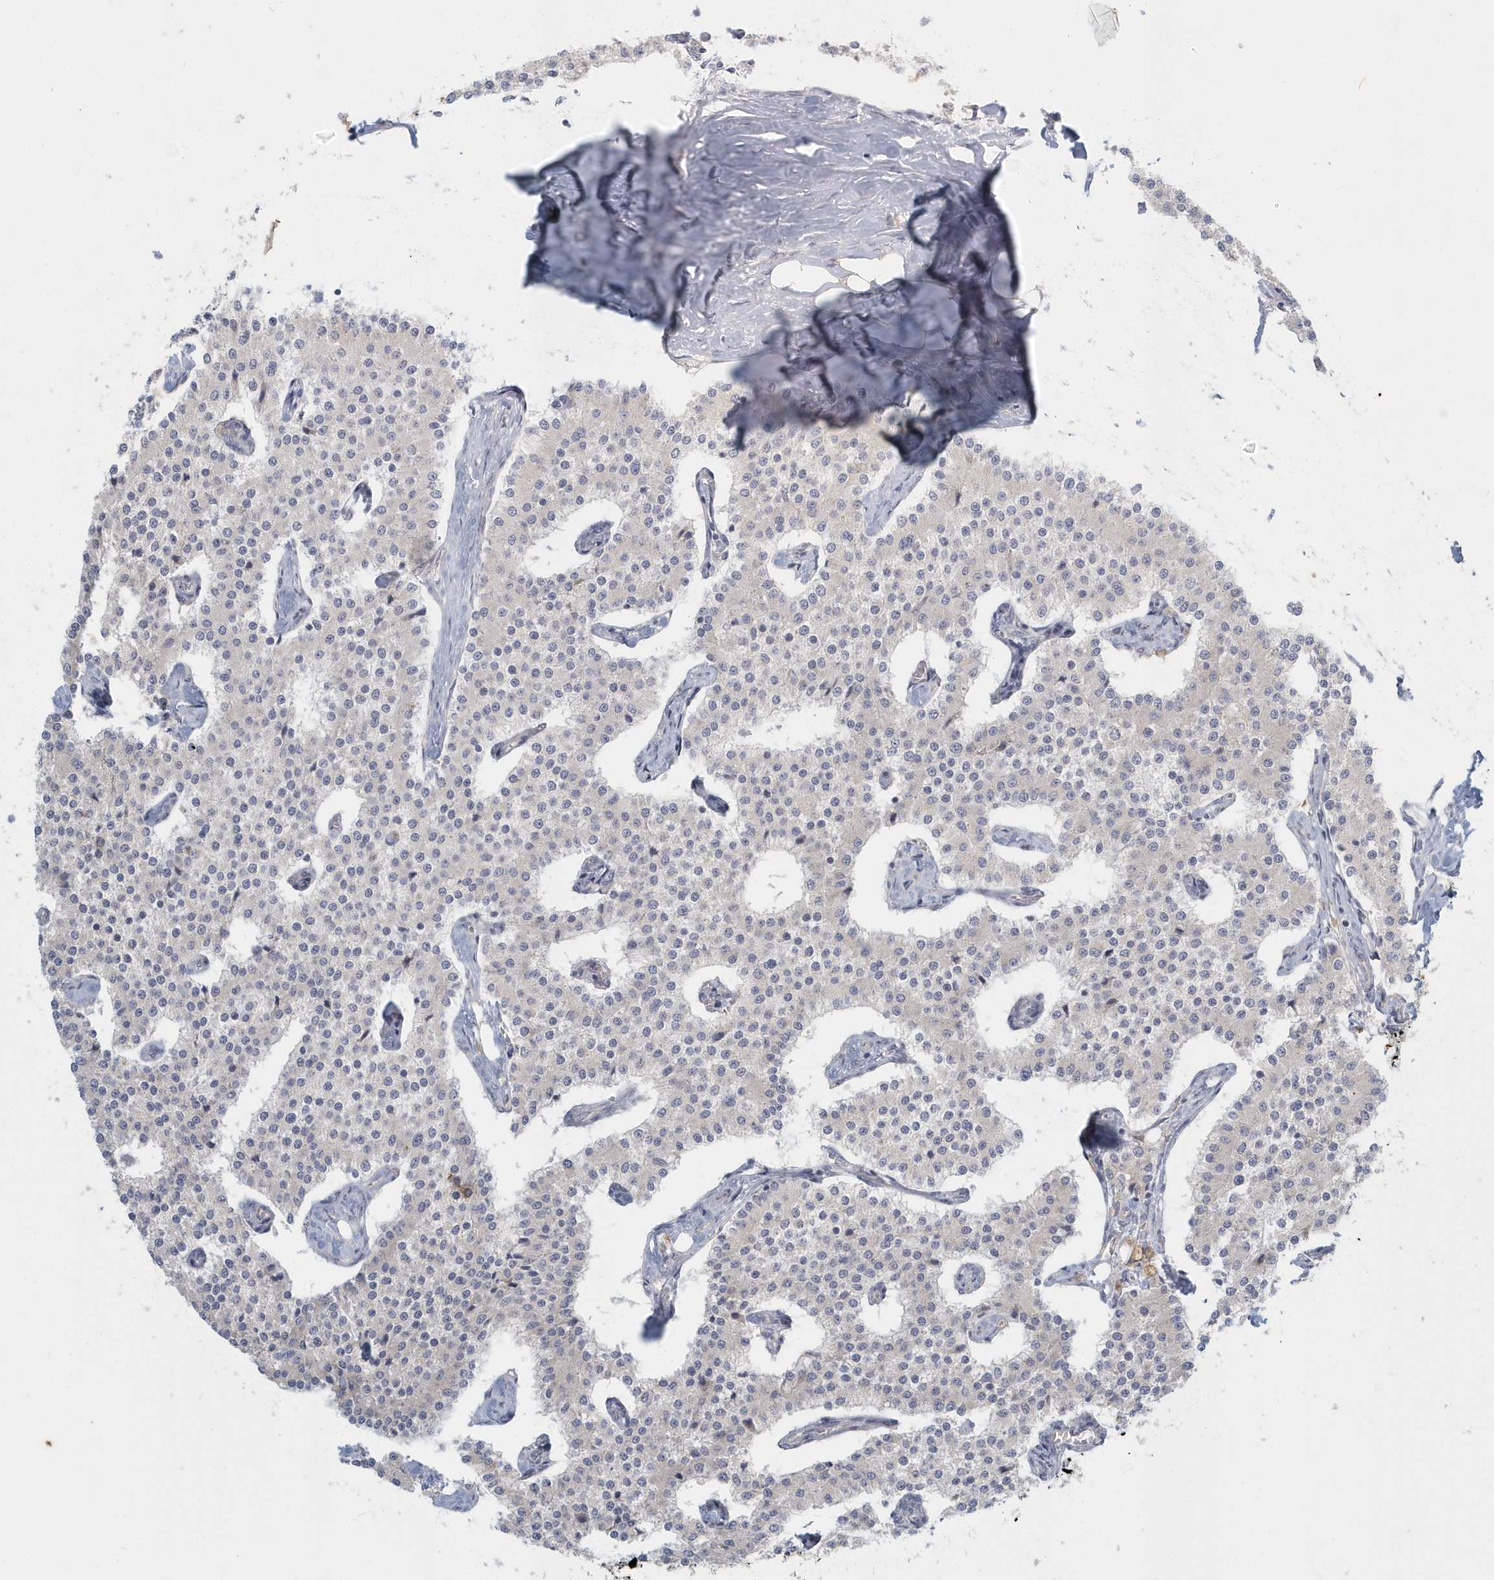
{"staining": {"intensity": "negative", "quantity": "none", "location": "none"}, "tissue": "carcinoid", "cell_type": "Tumor cells", "image_type": "cancer", "snomed": [{"axis": "morphology", "description": "Carcinoid, malignant, NOS"}, {"axis": "topography", "description": "Colon"}], "caption": "A histopathology image of human carcinoid is negative for staining in tumor cells.", "gene": "NAPB", "patient": {"sex": "female", "age": 52}}